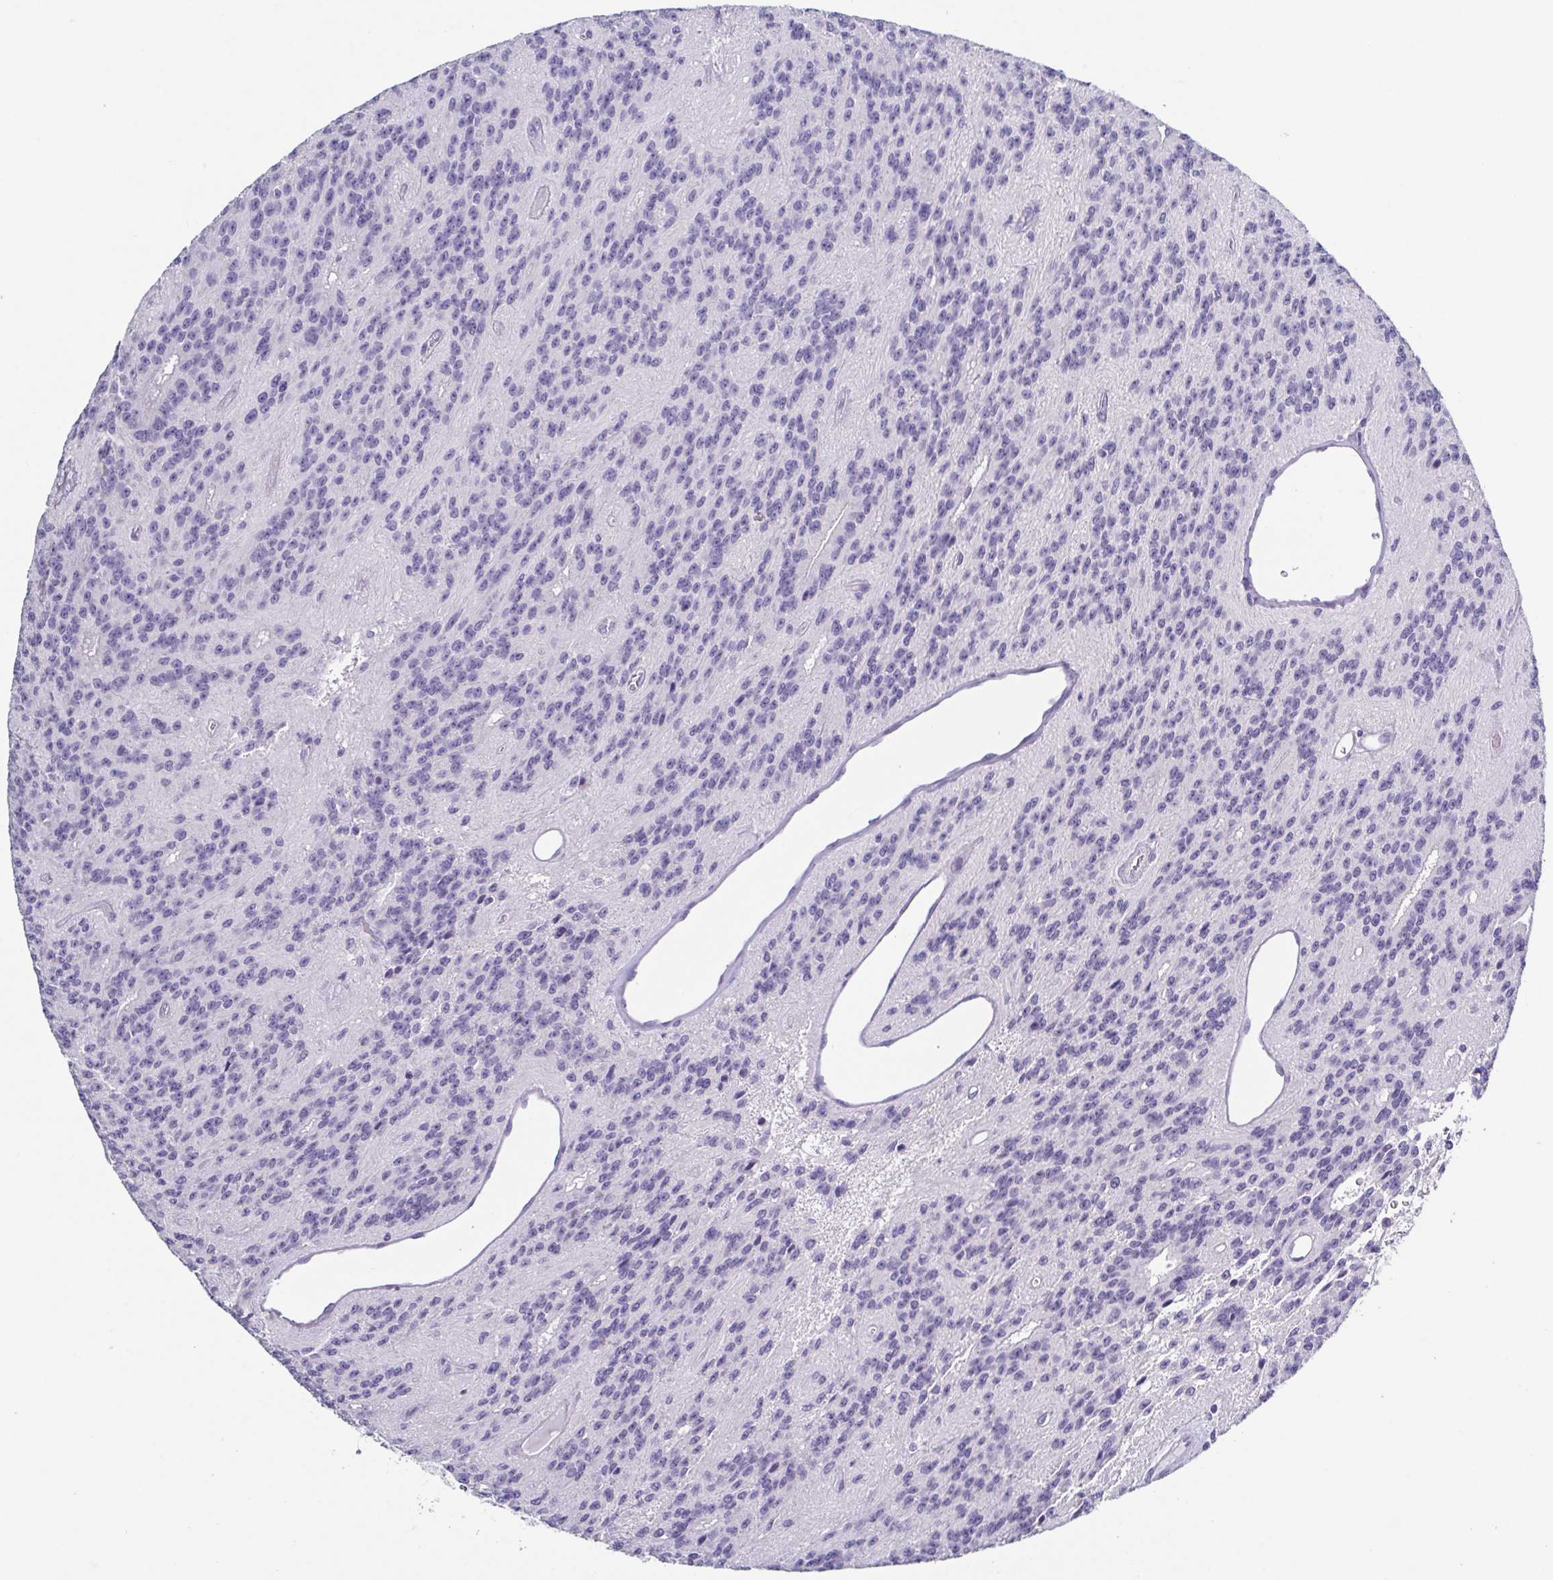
{"staining": {"intensity": "negative", "quantity": "none", "location": "none"}, "tissue": "glioma", "cell_type": "Tumor cells", "image_type": "cancer", "snomed": [{"axis": "morphology", "description": "Glioma, malignant, Low grade"}, {"axis": "topography", "description": "Brain"}], "caption": "Tumor cells show no significant staining in glioma. Nuclei are stained in blue.", "gene": "RDH11", "patient": {"sex": "male", "age": 31}}